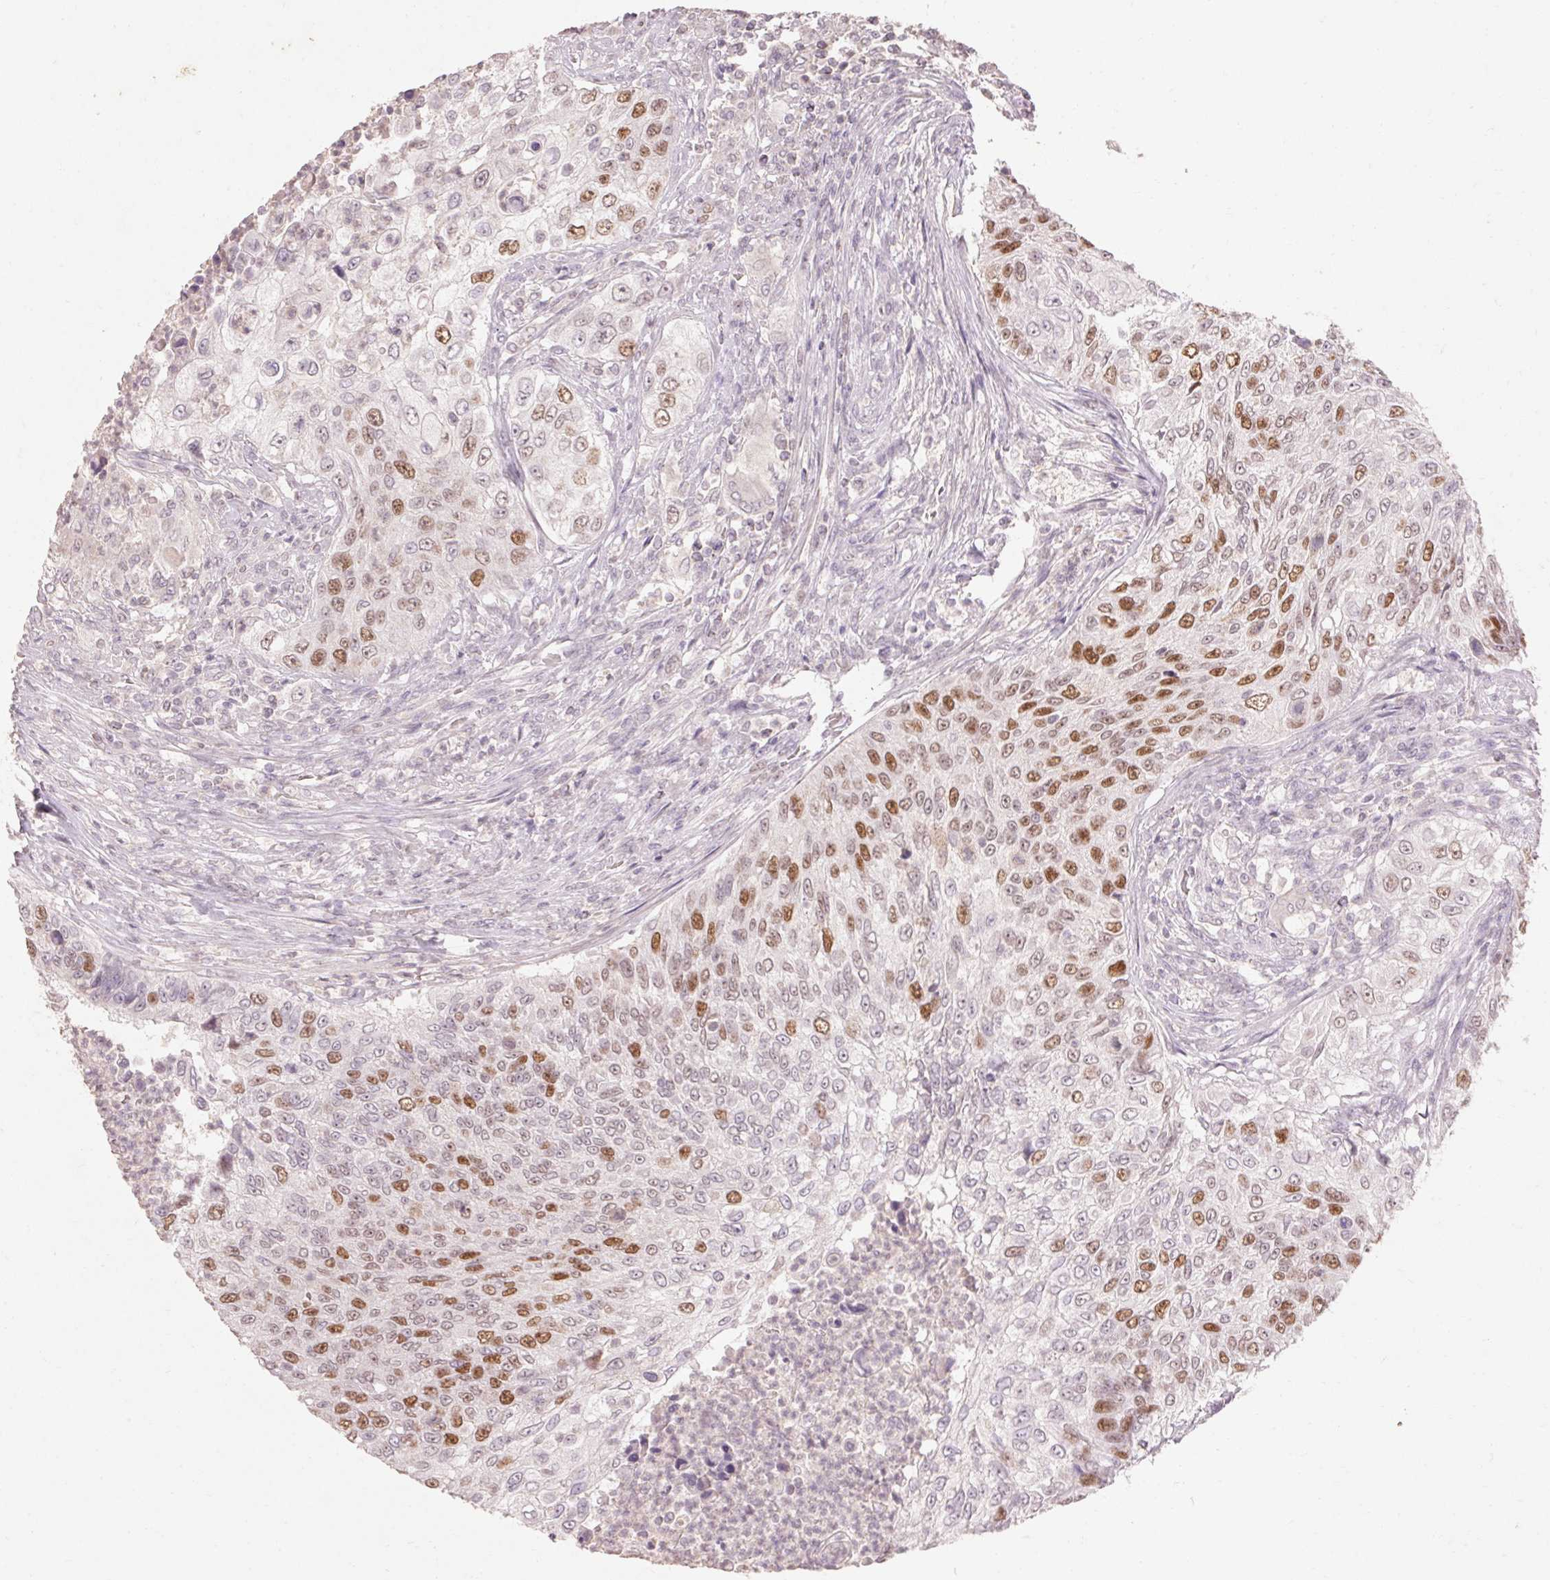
{"staining": {"intensity": "moderate", "quantity": "25%-75%", "location": "nuclear"}, "tissue": "urothelial cancer", "cell_type": "Tumor cells", "image_type": "cancer", "snomed": [{"axis": "morphology", "description": "Urothelial carcinoma, High grade"}, {"axis": "topography", "description": "Urinary bladder"}], "caption": "Immunohistochemical staining of human urothelial carcinoma (high-grade) displays medium levels of moderate nuclear protein expression in about 25%-75% of tumor cells.", "gene": "SKP2", "patient": {"sex": "female", "age": 60}}